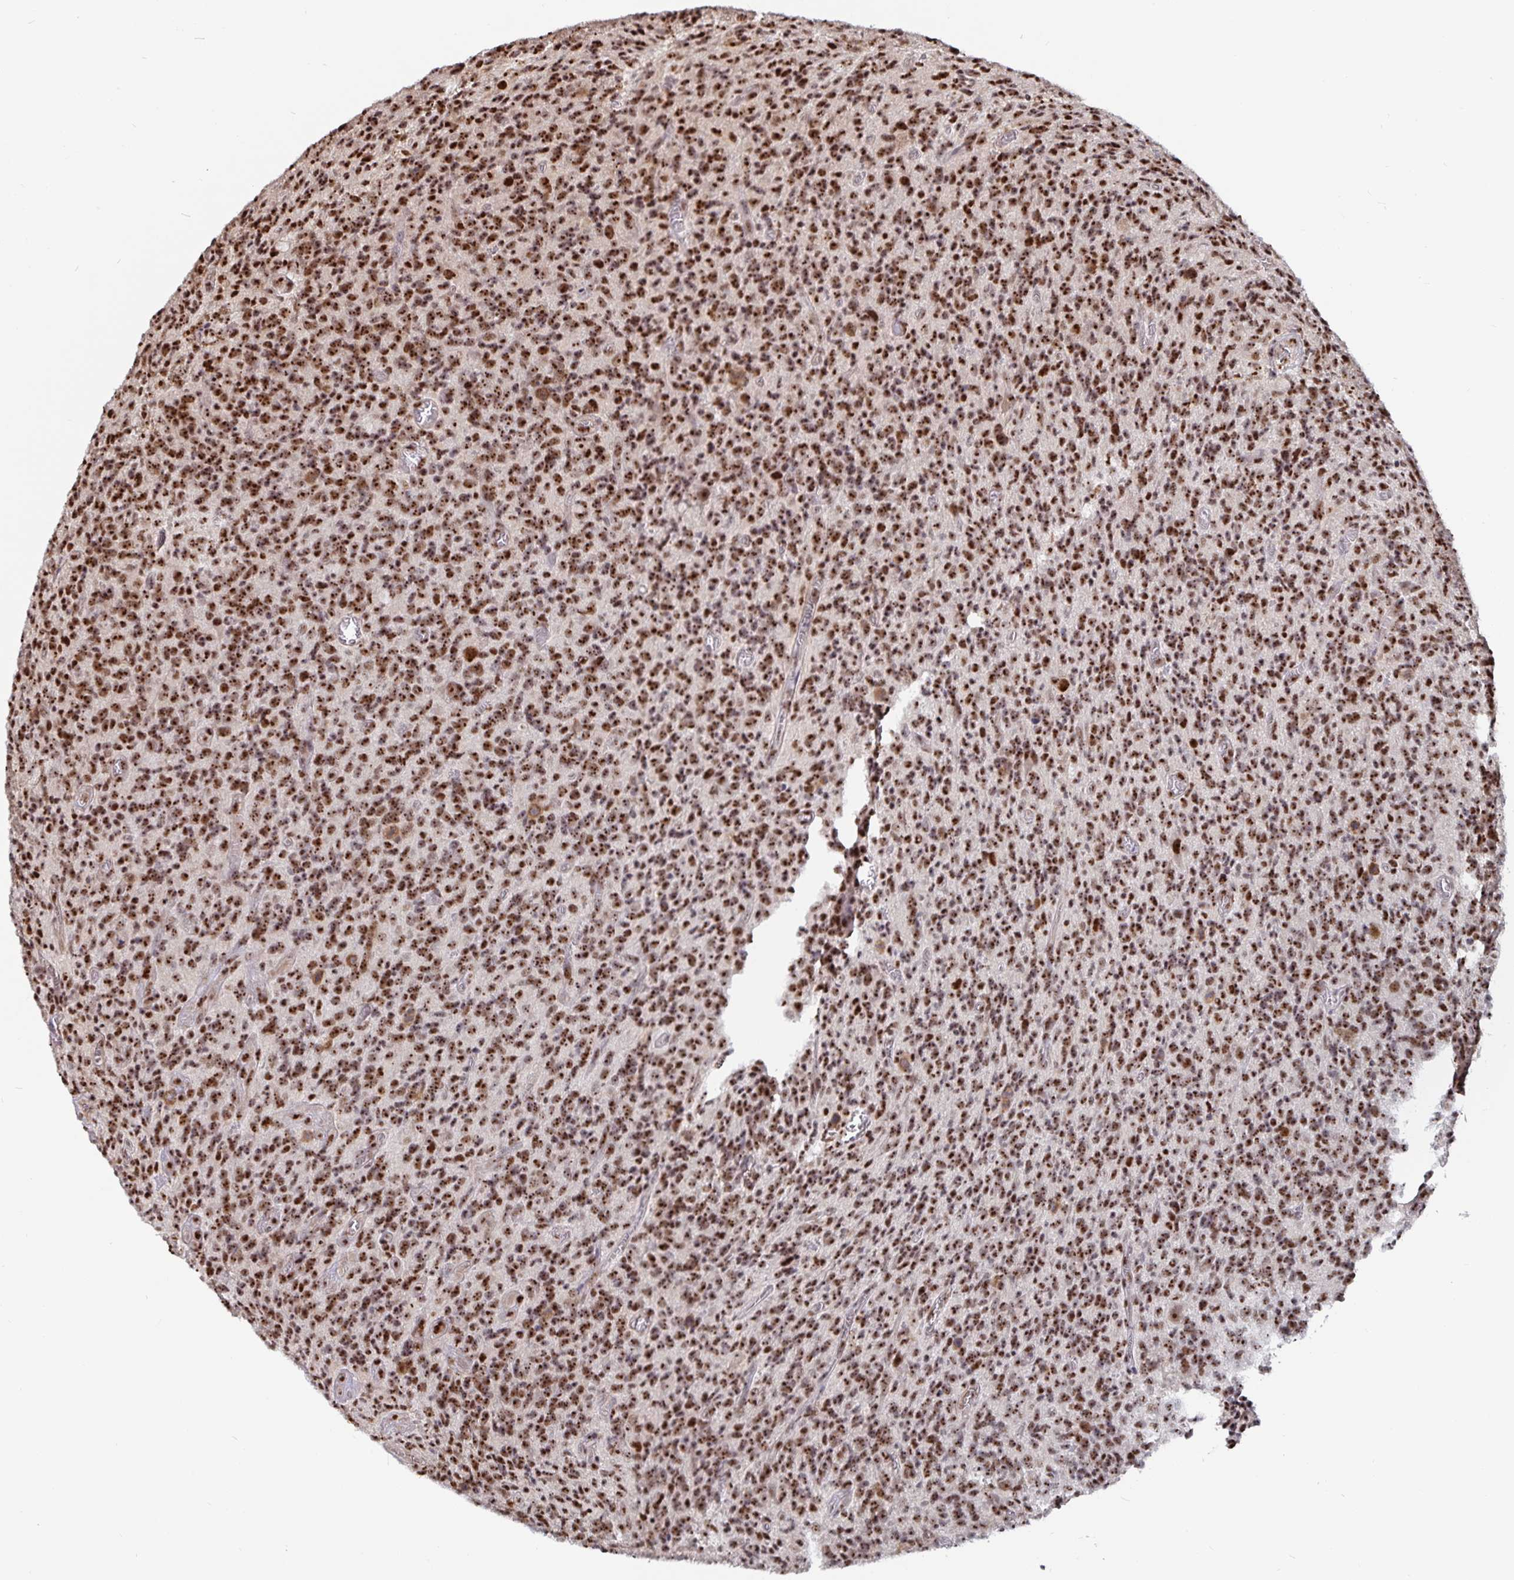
{"staining": {"intensity": "moderate", "quantity": ">75%", "location": "nuclear"}, "tissue": "glioma", "cell_type": "Tumor cells", "image_type": "cancer", "snomed": [{"axis": "morphology", "description": "Glioma, malignant, High grade"}, {"axis": "topography", "description": "Brain"}], "caption": "Protein staining of glioma tissue exhibits moderate nuclear staining in approximately >75% of tumor cells. The staining was performed using DAB, with brown indicating positive protein expression. Nuclei are stained blue with hematoxylin.", "gene": "LAS1L", "patient": {"sex": "male", "age": 76}}